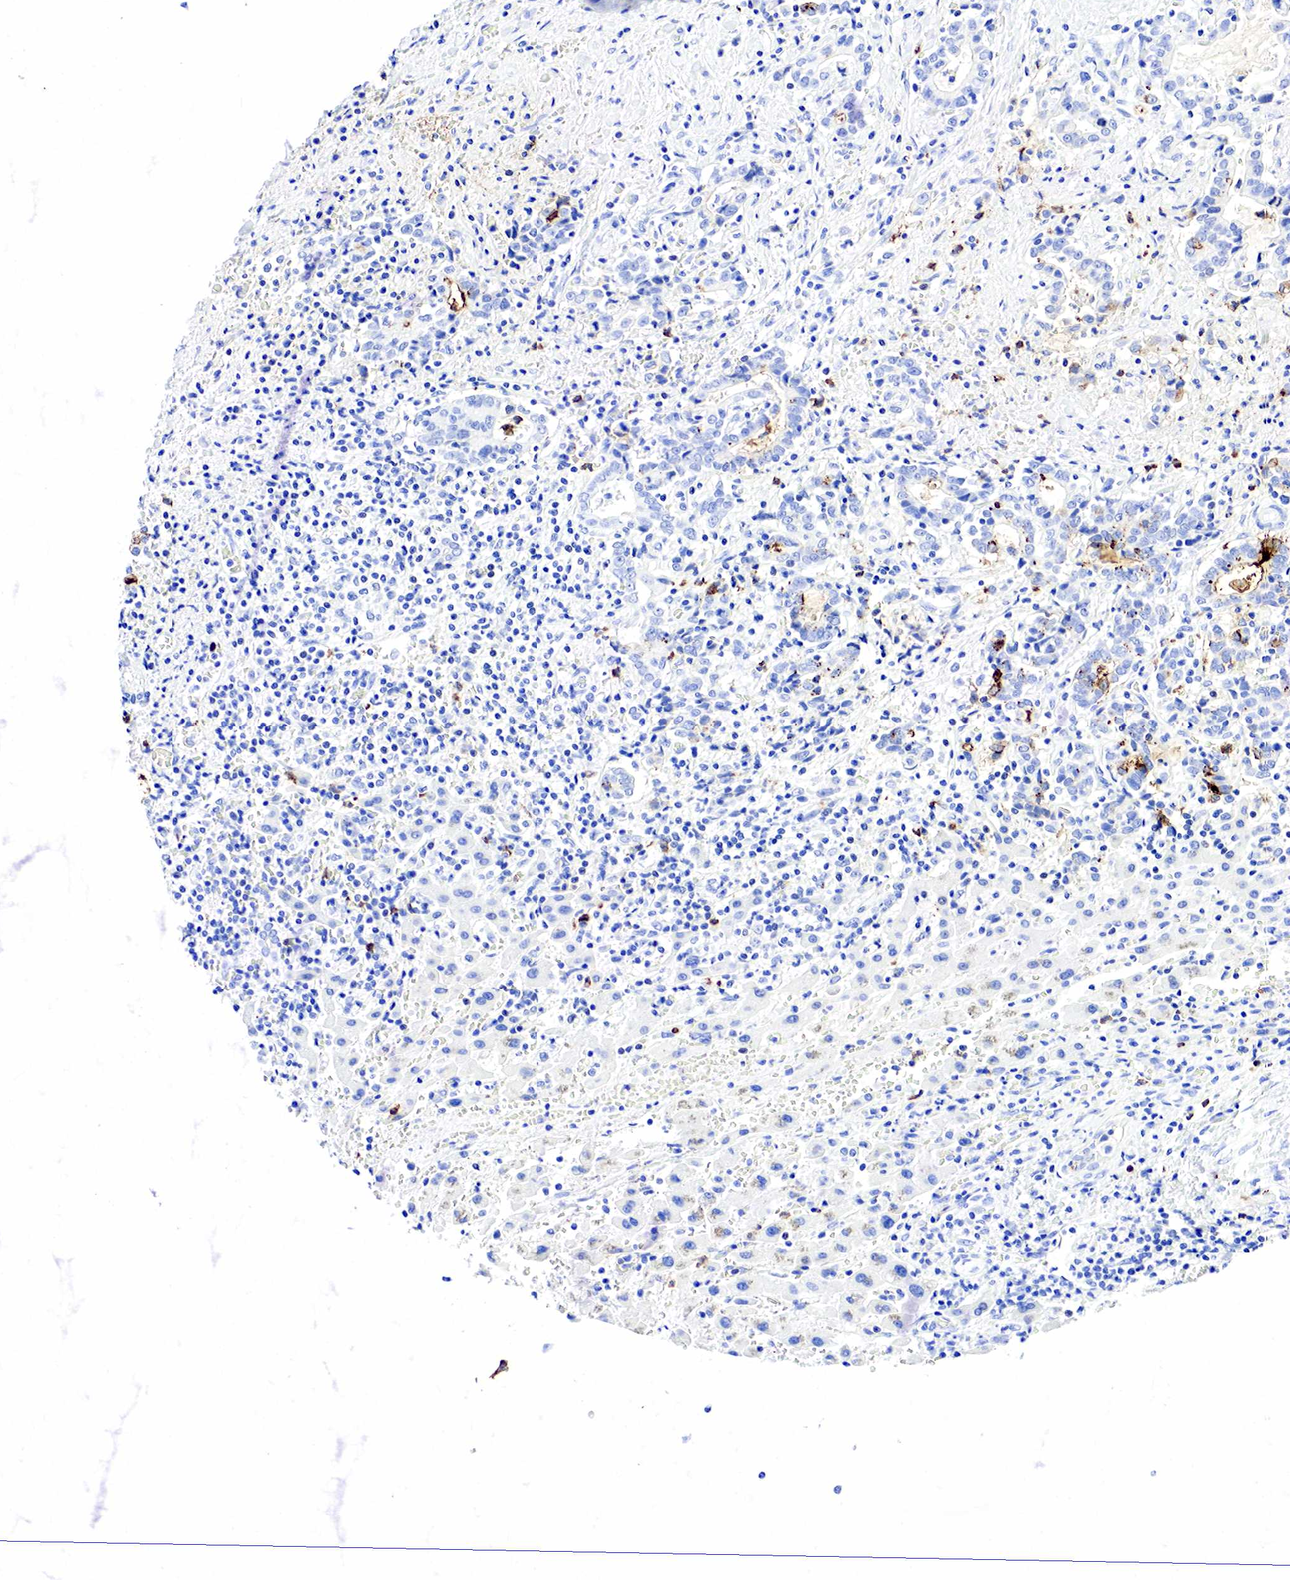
{"staining": {"intensity": "moderate", "quantity": "<25%", "location": "cytoplasmic/membranous"}, "tissue": "liver cancer", "cell_type": "Tumor cells", "image_type": "cancer", "snomed": [{"axis": "morphology", "description": "Cholangiocarcinoma"}, {"axis": "topography", "description": "Liver"}], "caption": "Immunohistochemical staining of liver cancer displays moderate cytoplasmic/membranous protein expression in about <25% of tumor cells. Using DAB (3,3'-diaminobenzidine) (brown) and hematoxylin (blue) stains, captured at high magnification using brightfield microscopy.", "gene": "FUT4", "patient": {"sex": "male", "age": 57}}